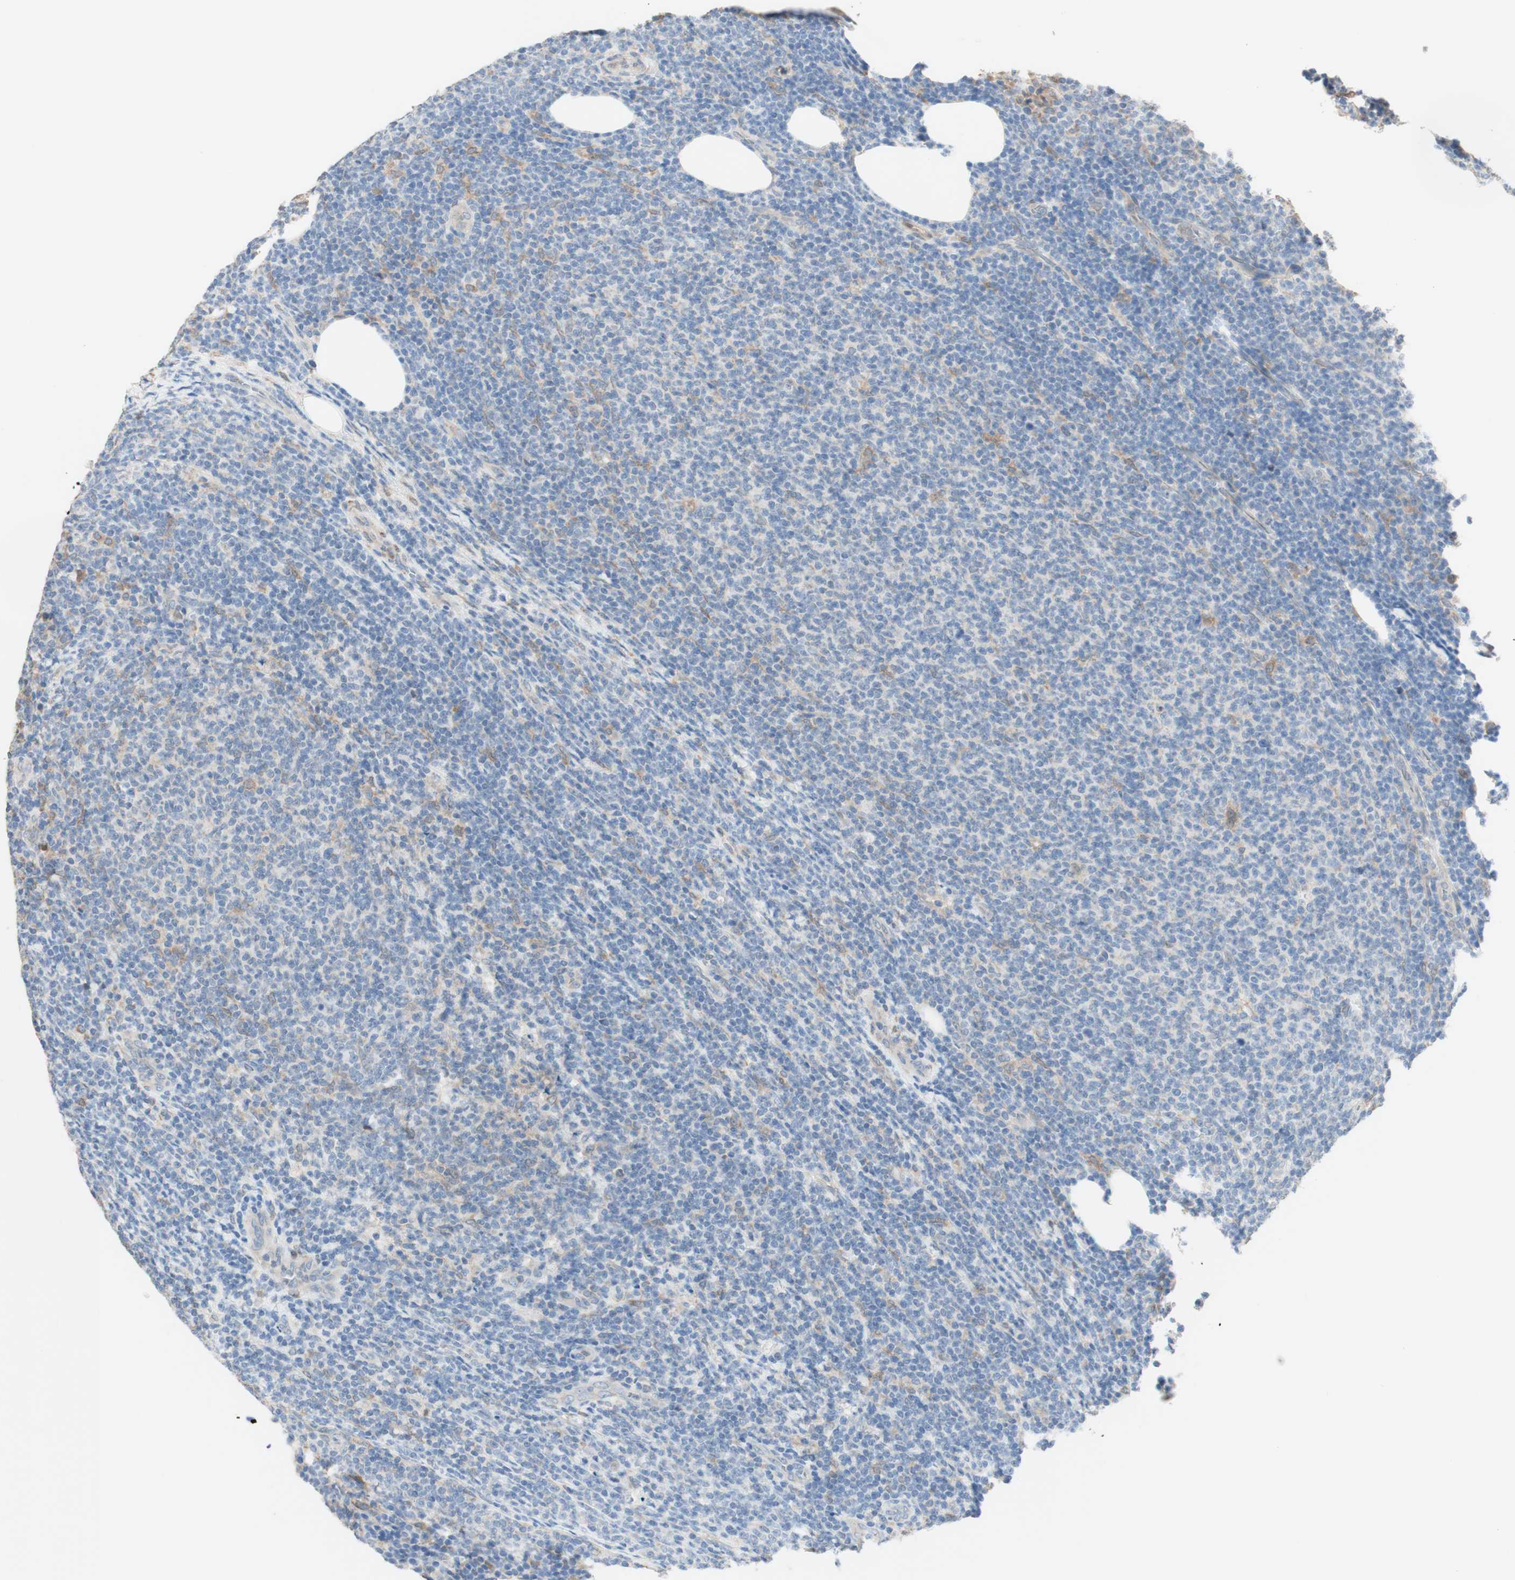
{"staining": {"intensity": "negative", "quantity": "none", "location": "none"}, "tissue": "lymphoma", "cell_type": "Tumor cells", "image_type": "cancer", "snomed": [{"axis": "morphology", "description": "Malignant lymphoma, non-Hodgkin's type, Low grade"}, {"axis": "topography", "description": "Lymph node"}], "caption": "Tumor cells are negative for brown protein staining in low-grade malignant lymphoma, non-Hodgkin's type.", "gene": "COMT", "patient": {"sex": "male", "age": 66}}